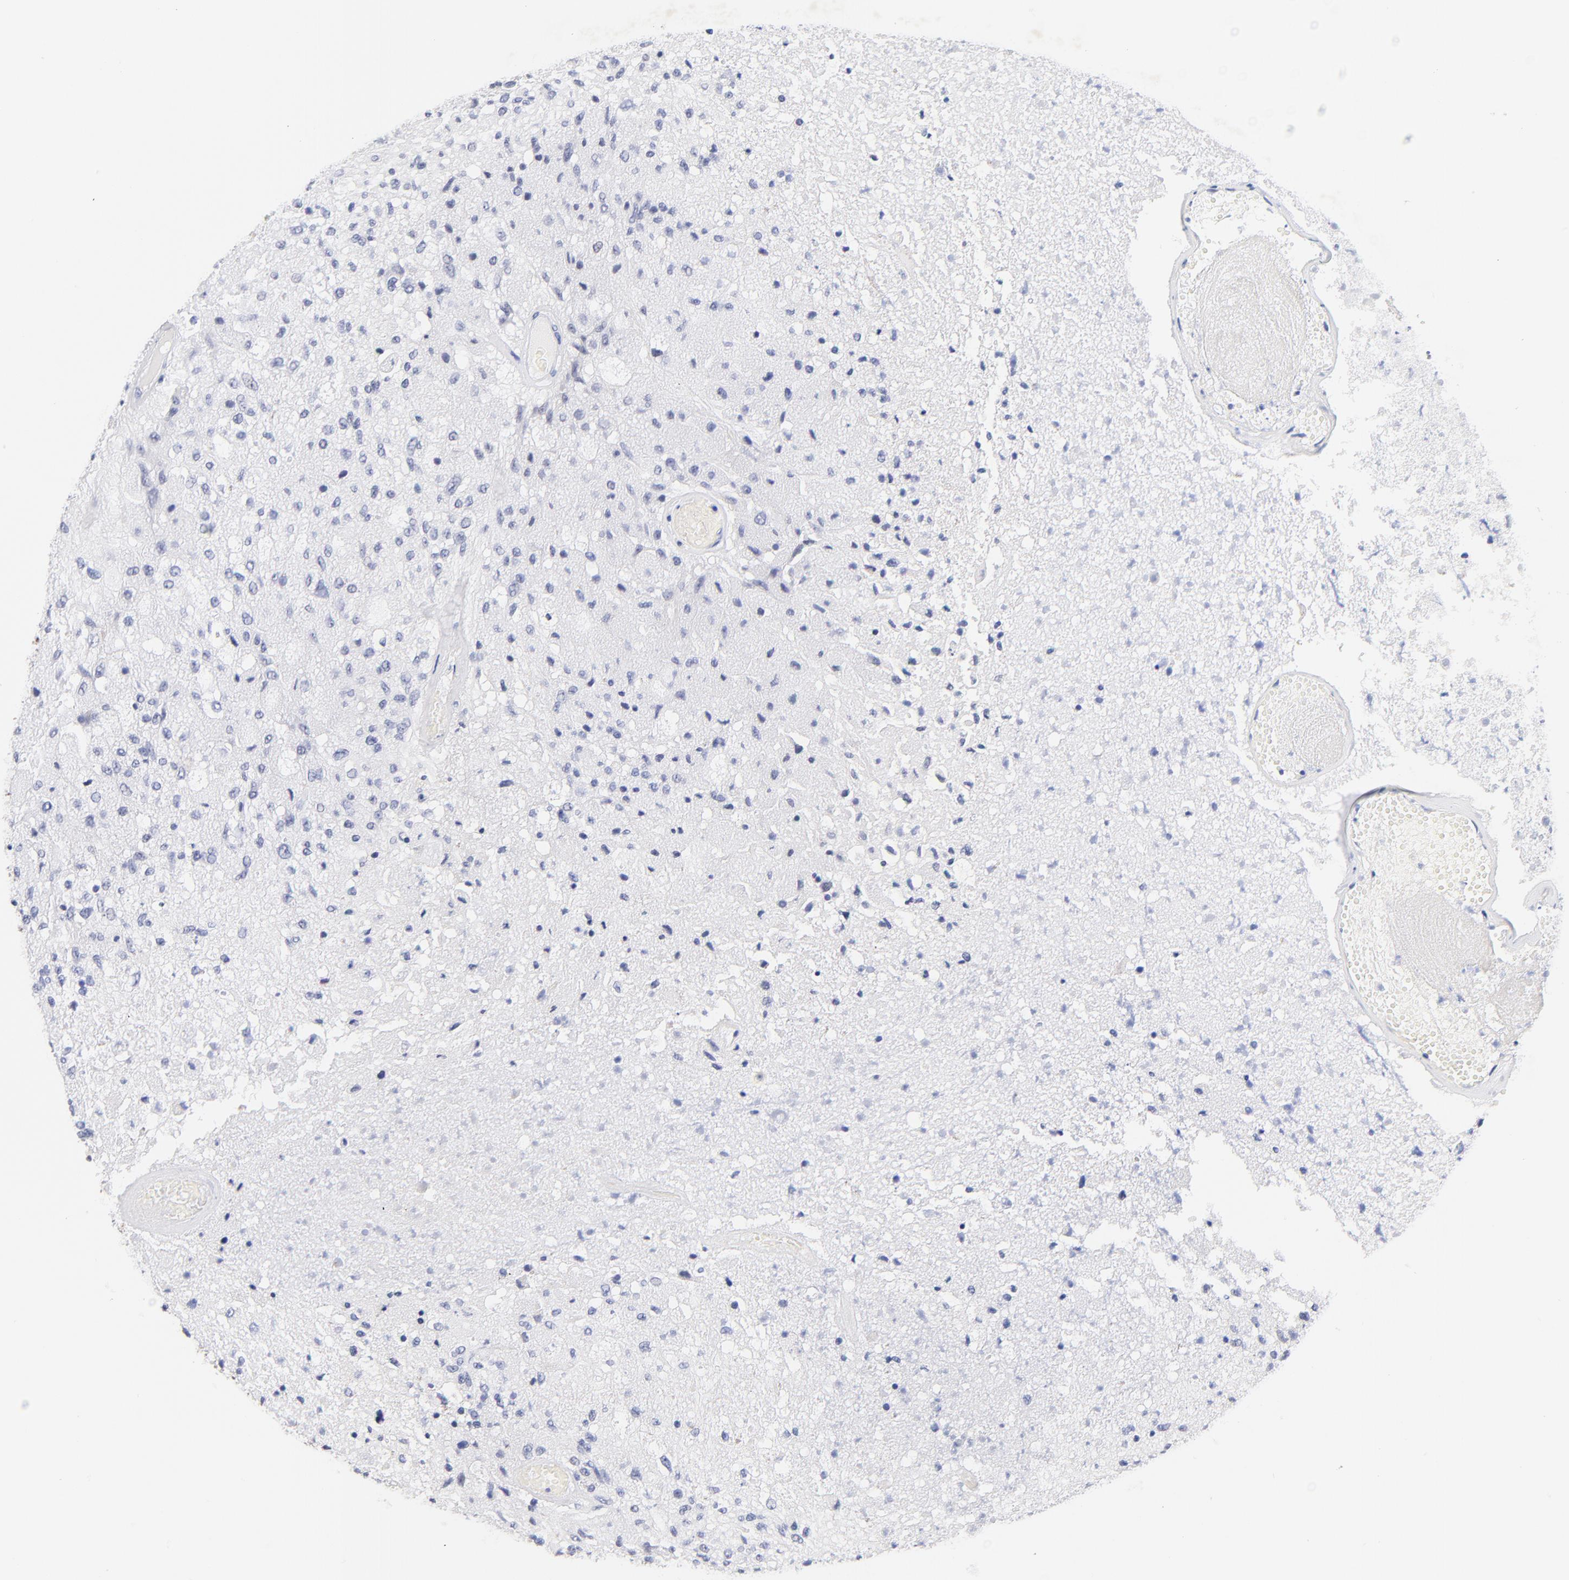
{"staining": {"intensity": "negative", "quantity": "none", "location": "none"}, "tissue": "glioma", "cell_type": "Tumor cells", "image_type": "cancer", "snomed": [{"axis": "morphology", "description": "Normal tissue, NOS"}, {"axis": "morphology", "description": "Glioma, malignant, High grade"}, {"axis": "topography", "description": "Cerebral cortex"}], "caption": "Tumor cells show no significant protein positivity in glioma. (DAB immunohistochemistry visualized using brightfield microscopy, high magnification).", "gene": "ZNF74", "patient": {"sex": "male", "age": 77}}